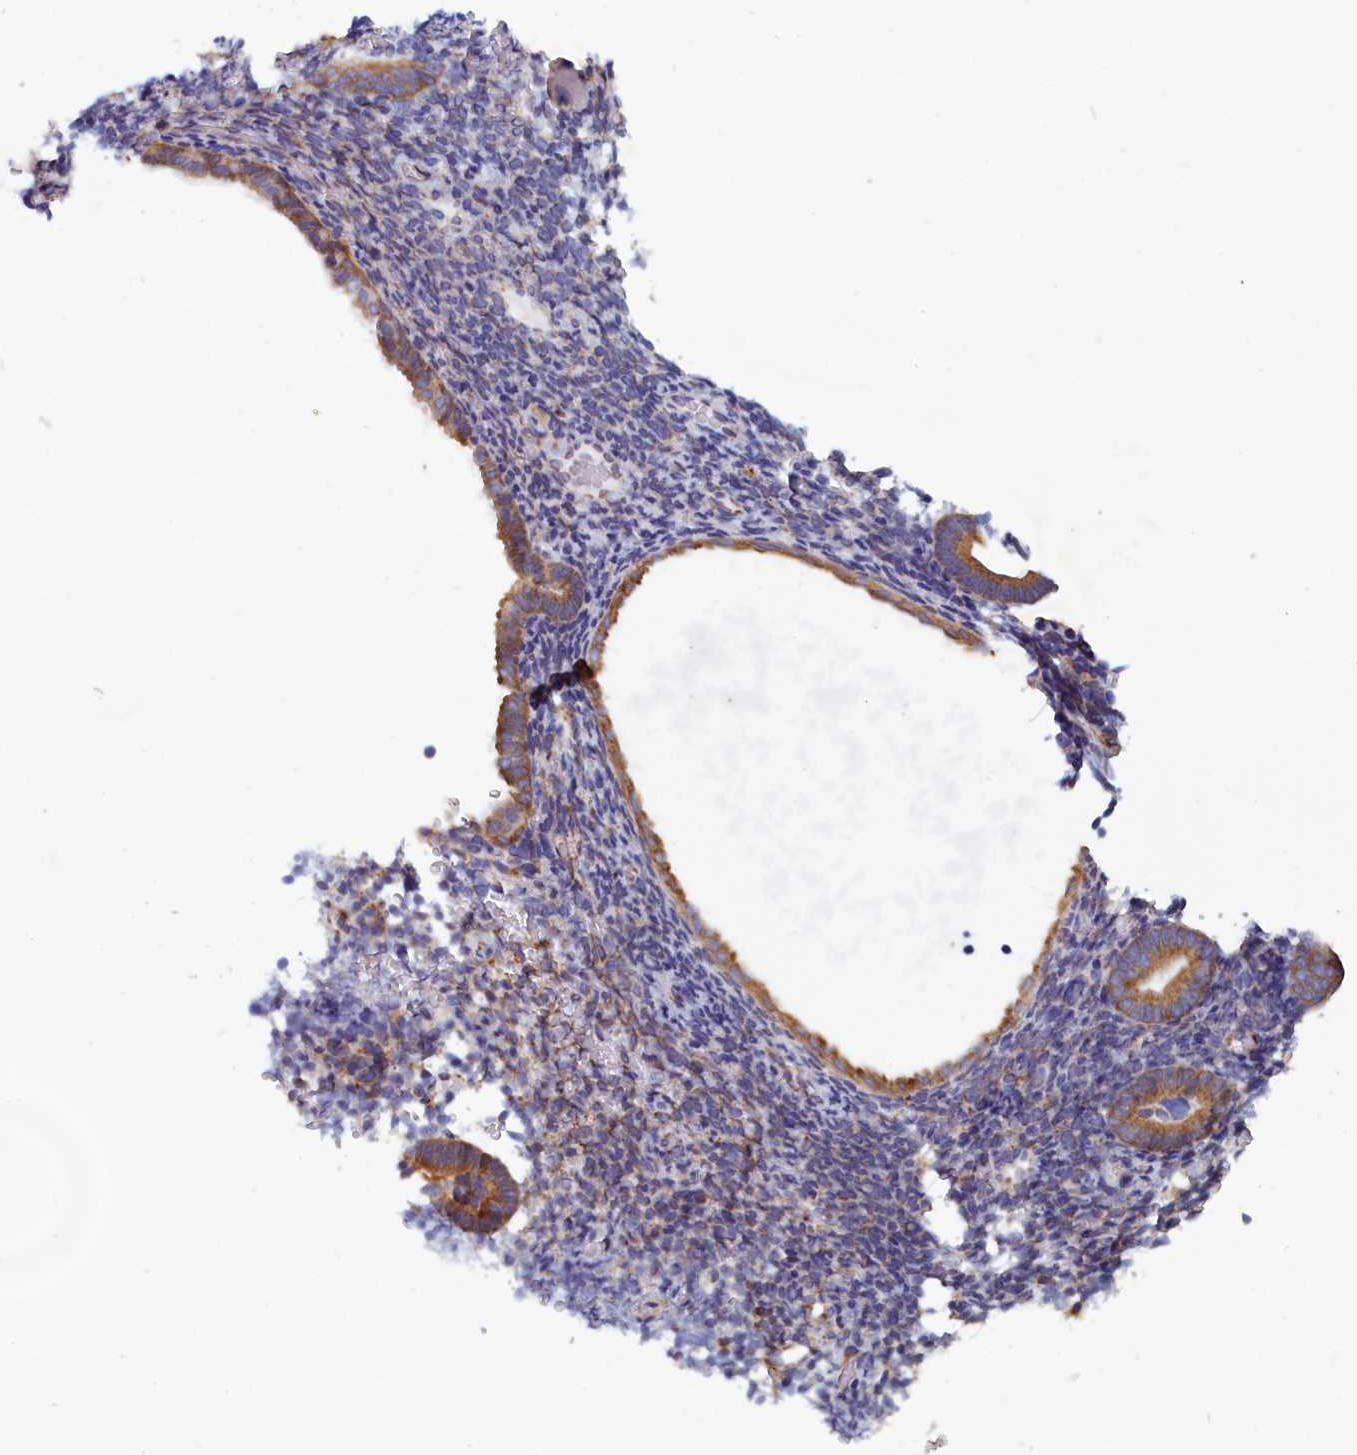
{"staining": {"intensity": "moderate", "quantity": "25%-75%", "location": "cytoplasmic/membranous"}, "tissue": "endometrium", "cell_type": "Cells in endometrial stroma", "image_type": "normal", "snomed": [{"axis": "morphology", "description": "Normal tissue, NOS"}, {"axis": "topography", "description": "Endometrium"}], "caption": "Immunohistochemistry of normal human endometrium shows medium levels of moderate cytoplasmic/membranous positivity in approximately 25%-75% of cells in endometrial stroma.", "gene": "CCDC68", "patient": {"sex": "female", "age": 51}}